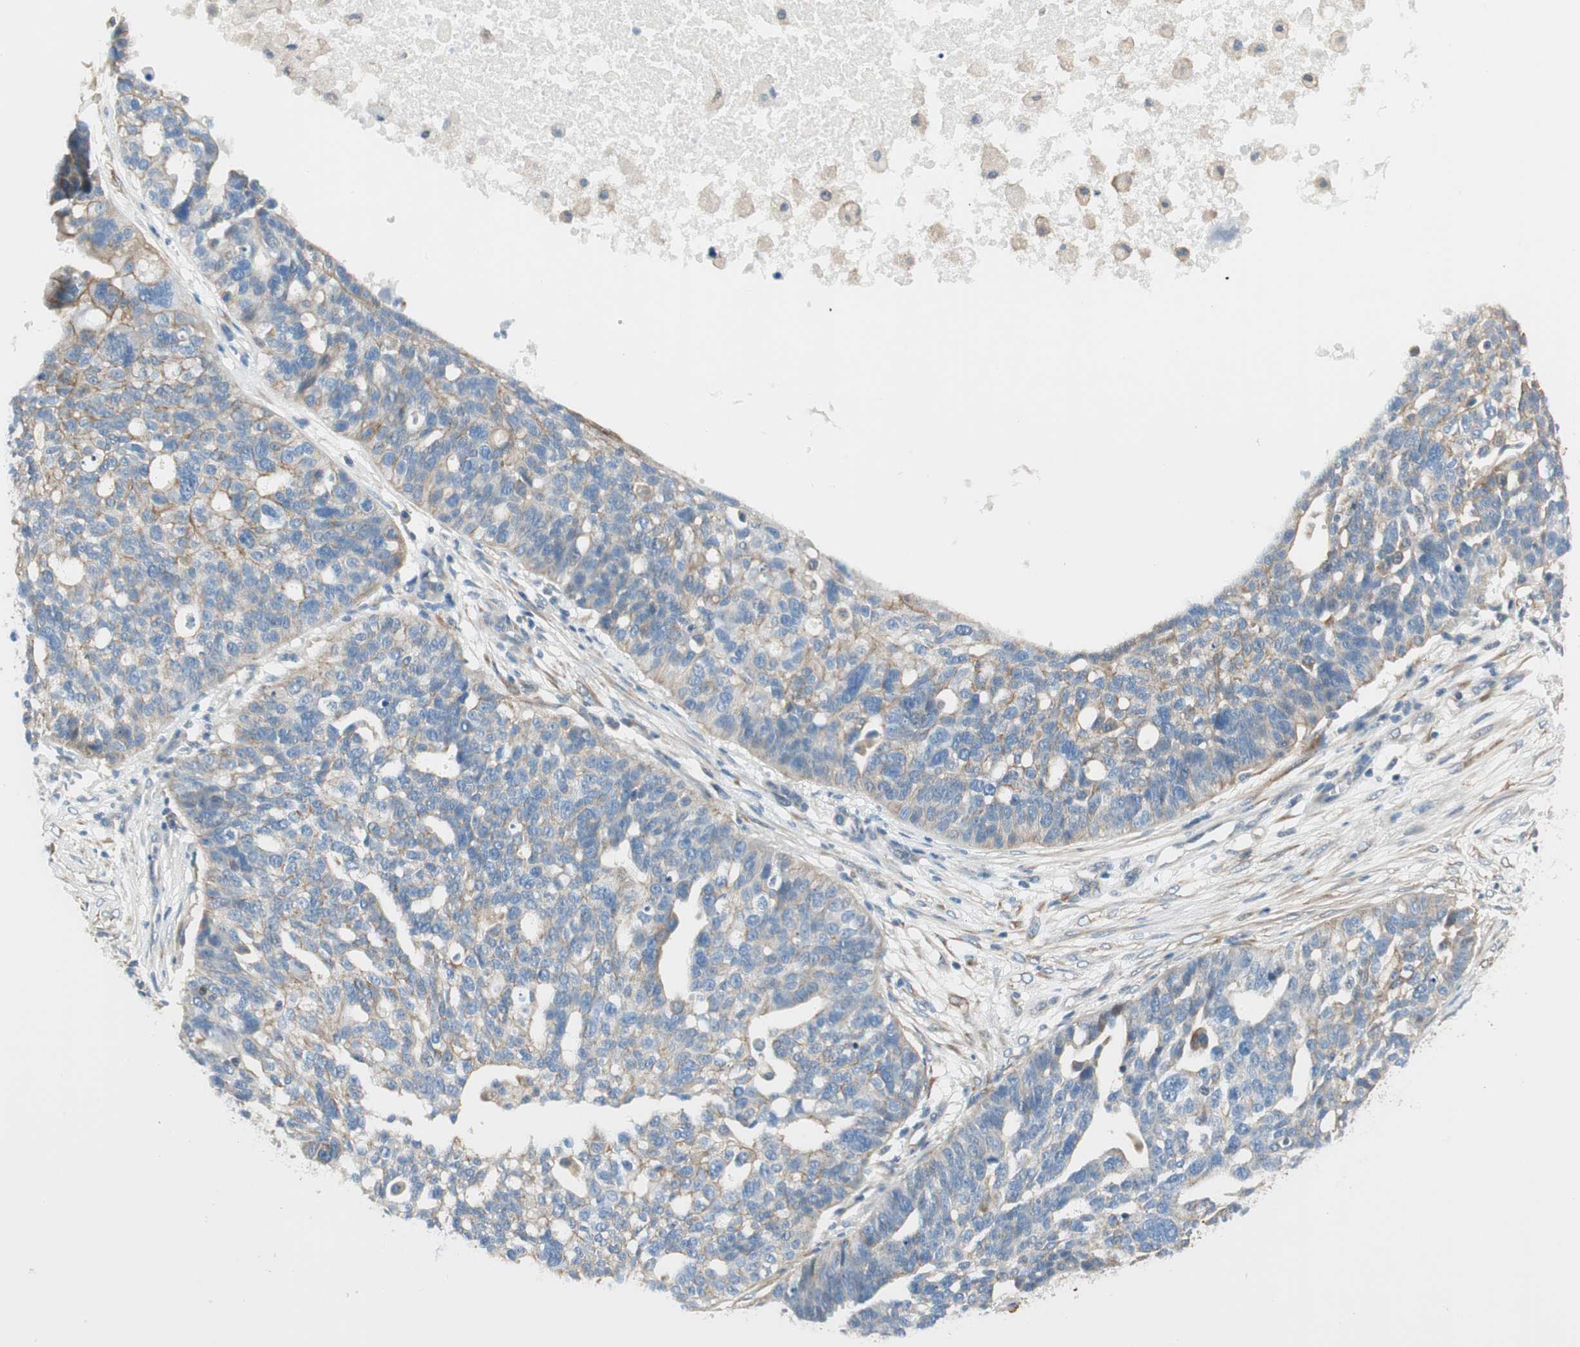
{"staining": {"intensity": "weak", "quantity": "<25%", "location": "cytoplasmic/membranous"}, "tissue": "ovarian cancer", "cell_type": "Tumor cells", "image_type": "cancer", "snomed": [{"axis": "morphology", "description": "Cystadenocarcinoma, serous, NOS"}, {"axis": "topography", "description": "Ovary"}], "caption": "High power microscopy histopathology image of an immunohistochemistry (IHC) micrograph of ovarian cancer (serous cystadenocarcinoma), revealing no significant positivity in tumor cells.", "gene": "CDK3", "patient": {"sex": "female", "age": 59}}